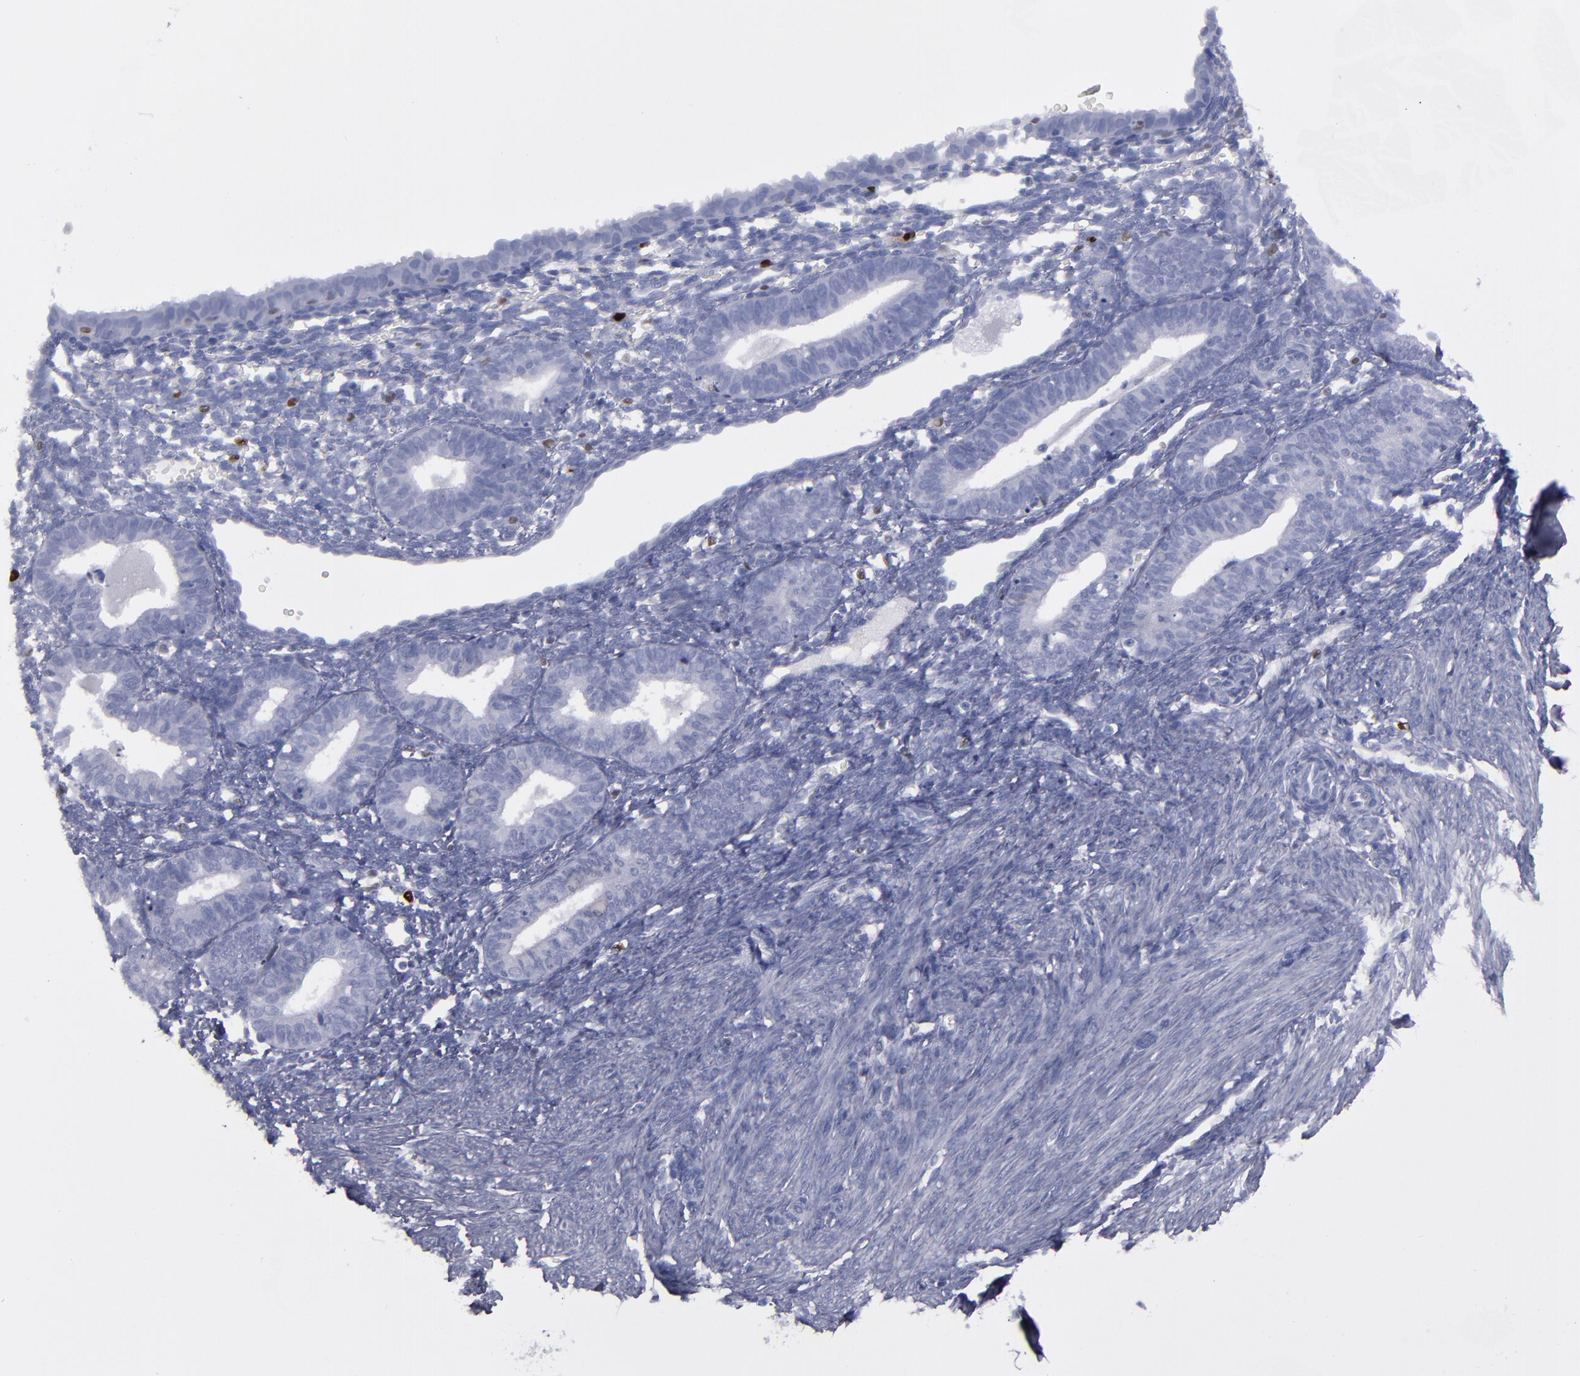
{"staining": {"intensity": "negative", "quantity": "none", "location": "none"}, "tissue": "endometrium", "cell_type": "Cells in endometrial stroma", "image_type": "normal", "snomed": [{"axis": "morphology", "description": "Normal tissue, NOS"}, {"axis": "topography", "description": "Endometrium"}], "caption": "A histopathology image of endometrium stained for a protein reveals no brown staining in cells in endometrial stroma.", "gene": "IRF8", "patient": {"sex": "female", "age": 61}}